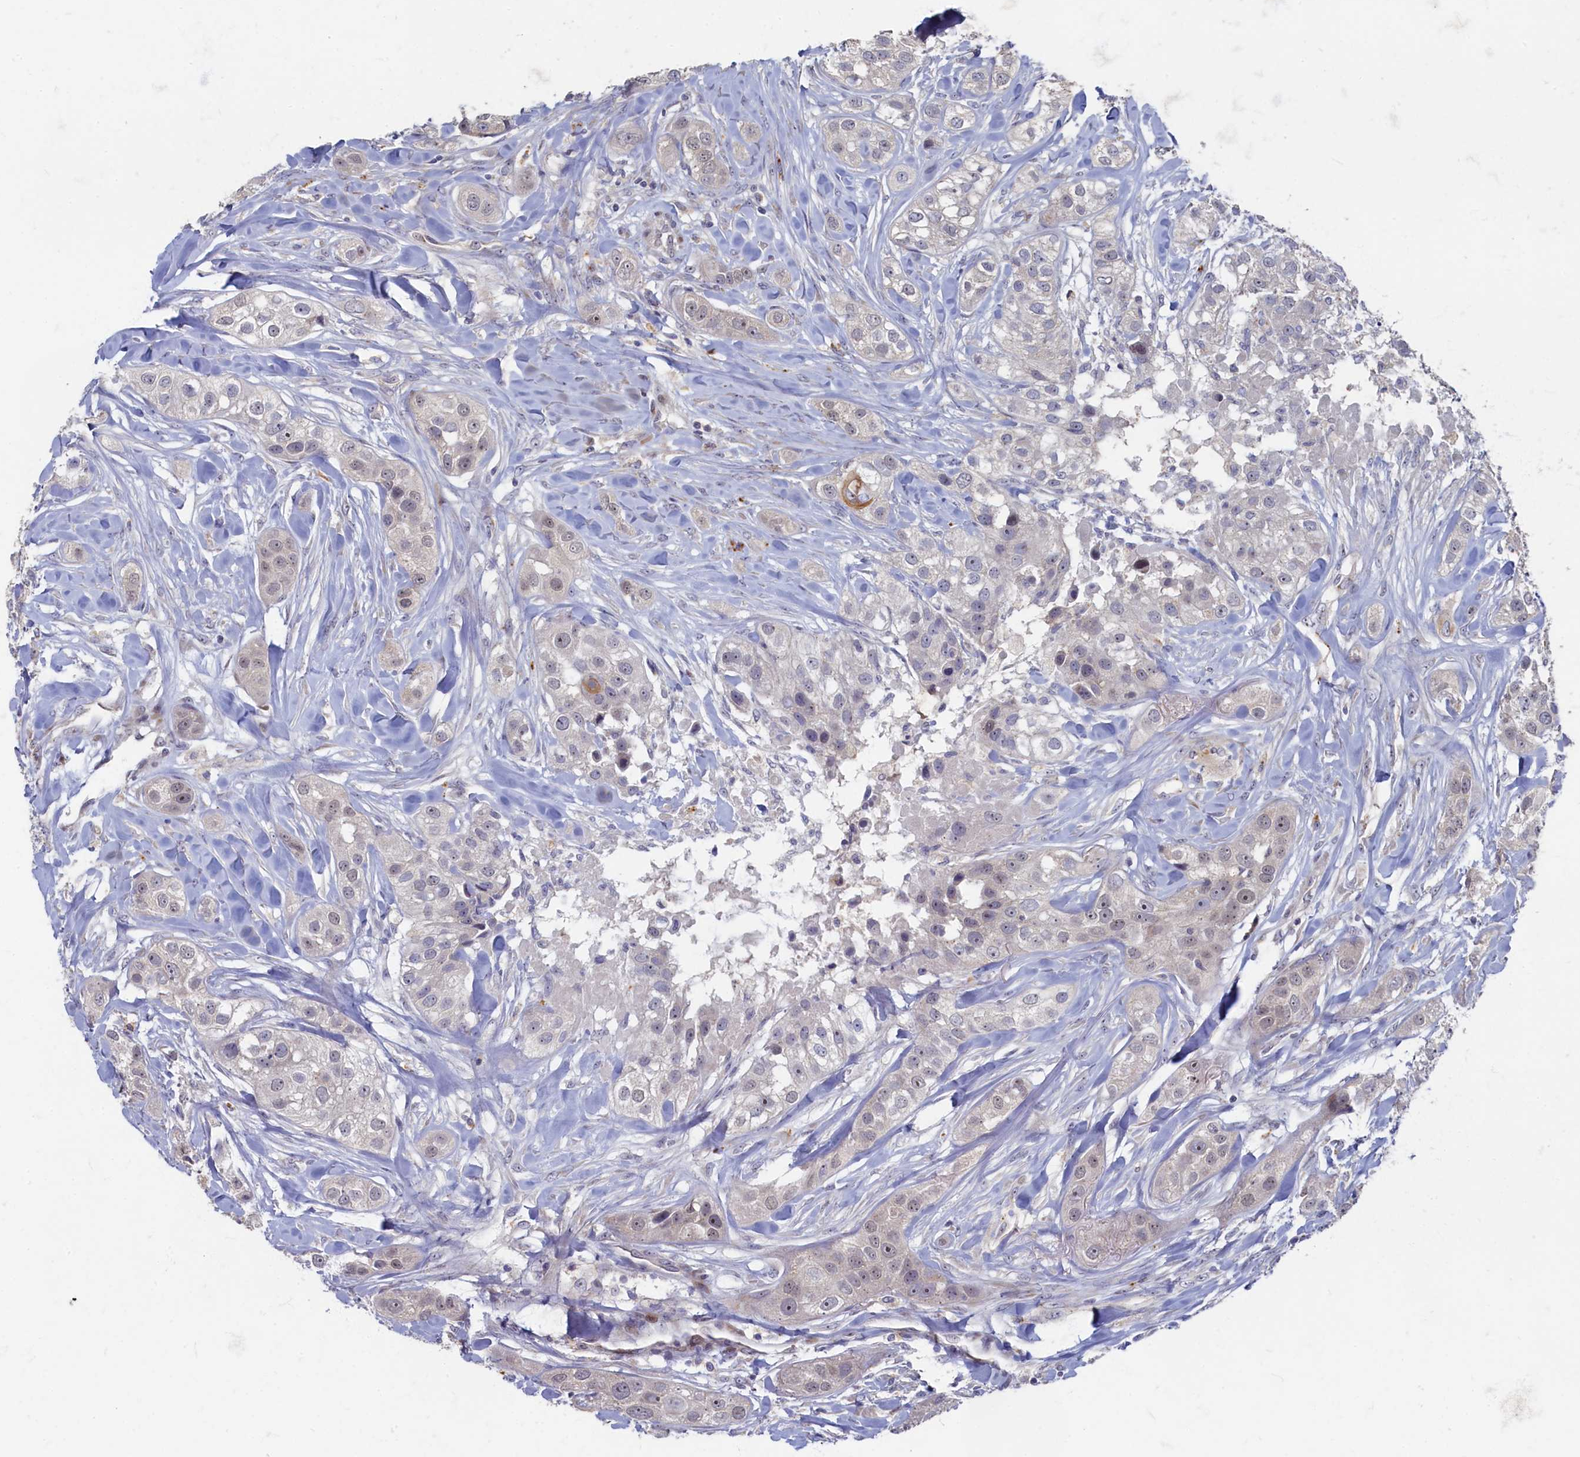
{"staining": {"intensity": "moderate", "quantity": "25%-75%", "location": "nuclear"}, "tissue": "head and neck cancer", "cell_type": "Tumor cells", "image_type": "cancer", "snomed": [{"axis": "morphology", "description": "Normal tissue, NOS"}, {"axis": "morphology", "description": "Squamous cell carcinoma, NOS"}, {"axis": "topography", "description": "Skeletal muscle"}, {"axis": "topography", "description": "Head-Neck"}], "caption": "An immunohistochemistry image of tumor tissue is shown. Protein staining in brown labels moderate nuclear positivity in head and neck squamous cell carcinoma within tumor cells.", "gene": "HUNK", "patient": {"sex": "male", "age": 51}}